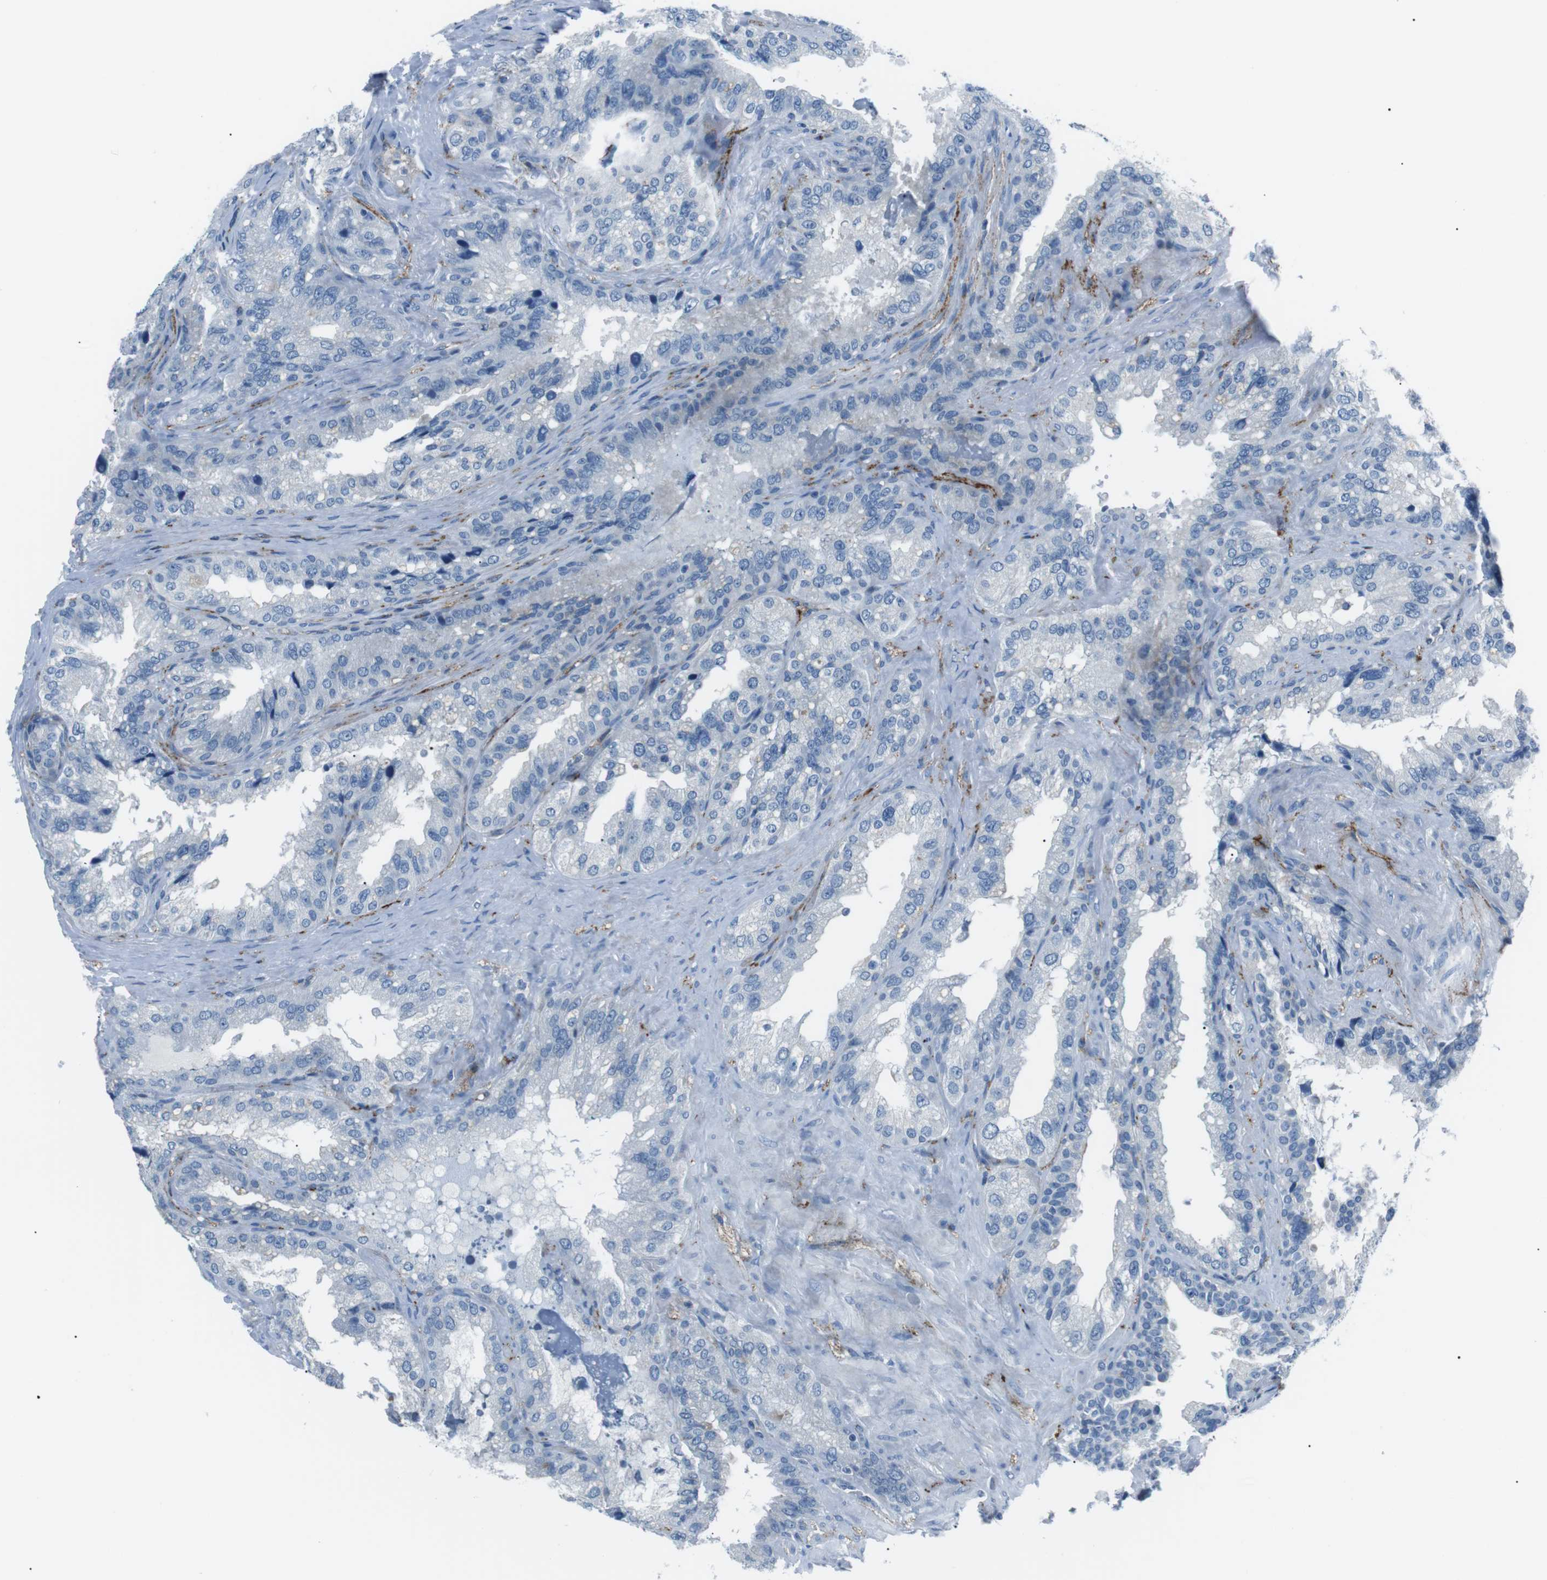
{"staining": {"intensity": "negative", "quantity": "none", "location": "none"}, "tissue": "seminal vesicle", "cell_type": "Glandular cells", "image_type": "normal", "snomed": [{"axis": "morphology", "description": "Normal tissue, NOS"}, {"axis": "topography", "description": "Seminal veicle"}], "caption": "There is no significant expression in glandular cells of seminal vesicle. (DAB (3,3'-diaminobenzidine) immunohistochemistry (IHC) with hematoxylin counter stain).", "gene": "CSF2RA", "patient": {"sex": "male", "age": 68}}